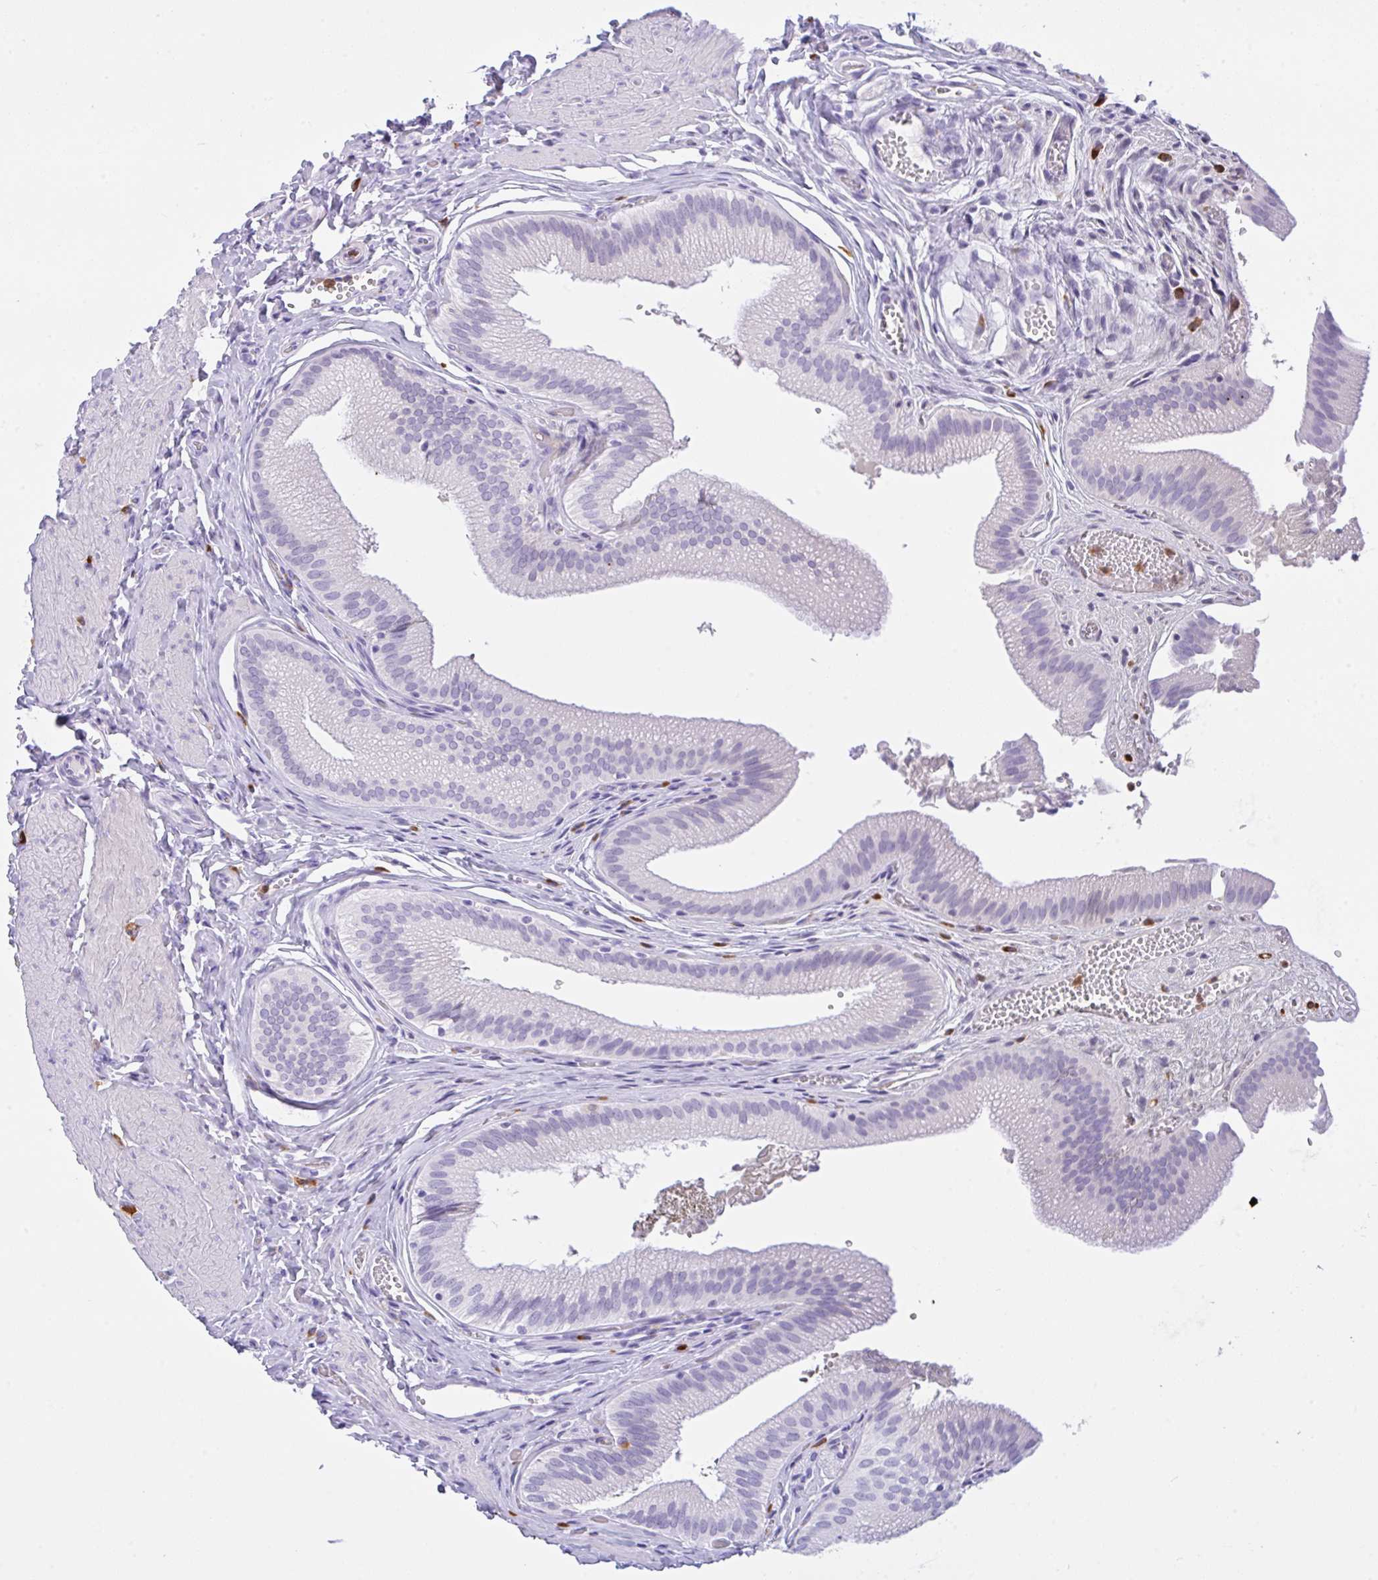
{"staining": {"intensity": "negative", "quantity": "none", "location": "none"}, "tissue": "gallbladder", "cell_type": "Glandular cells", "image_type": "normal", "snomed": [{"axis": "morphology", "description": "Normal tissue, NOS"}, {"axis": "topography", "description": "Gallbladder"}, {"axis": "topography", "description": "Peripheral nerve tissue"}], "caption": "The histopathology image exhibits no staining of glandular cells in normal gallbladder. Nuclei are stained in blue.", "gene": "NCF1", "patient": {"sex": "male", "age": 17}}